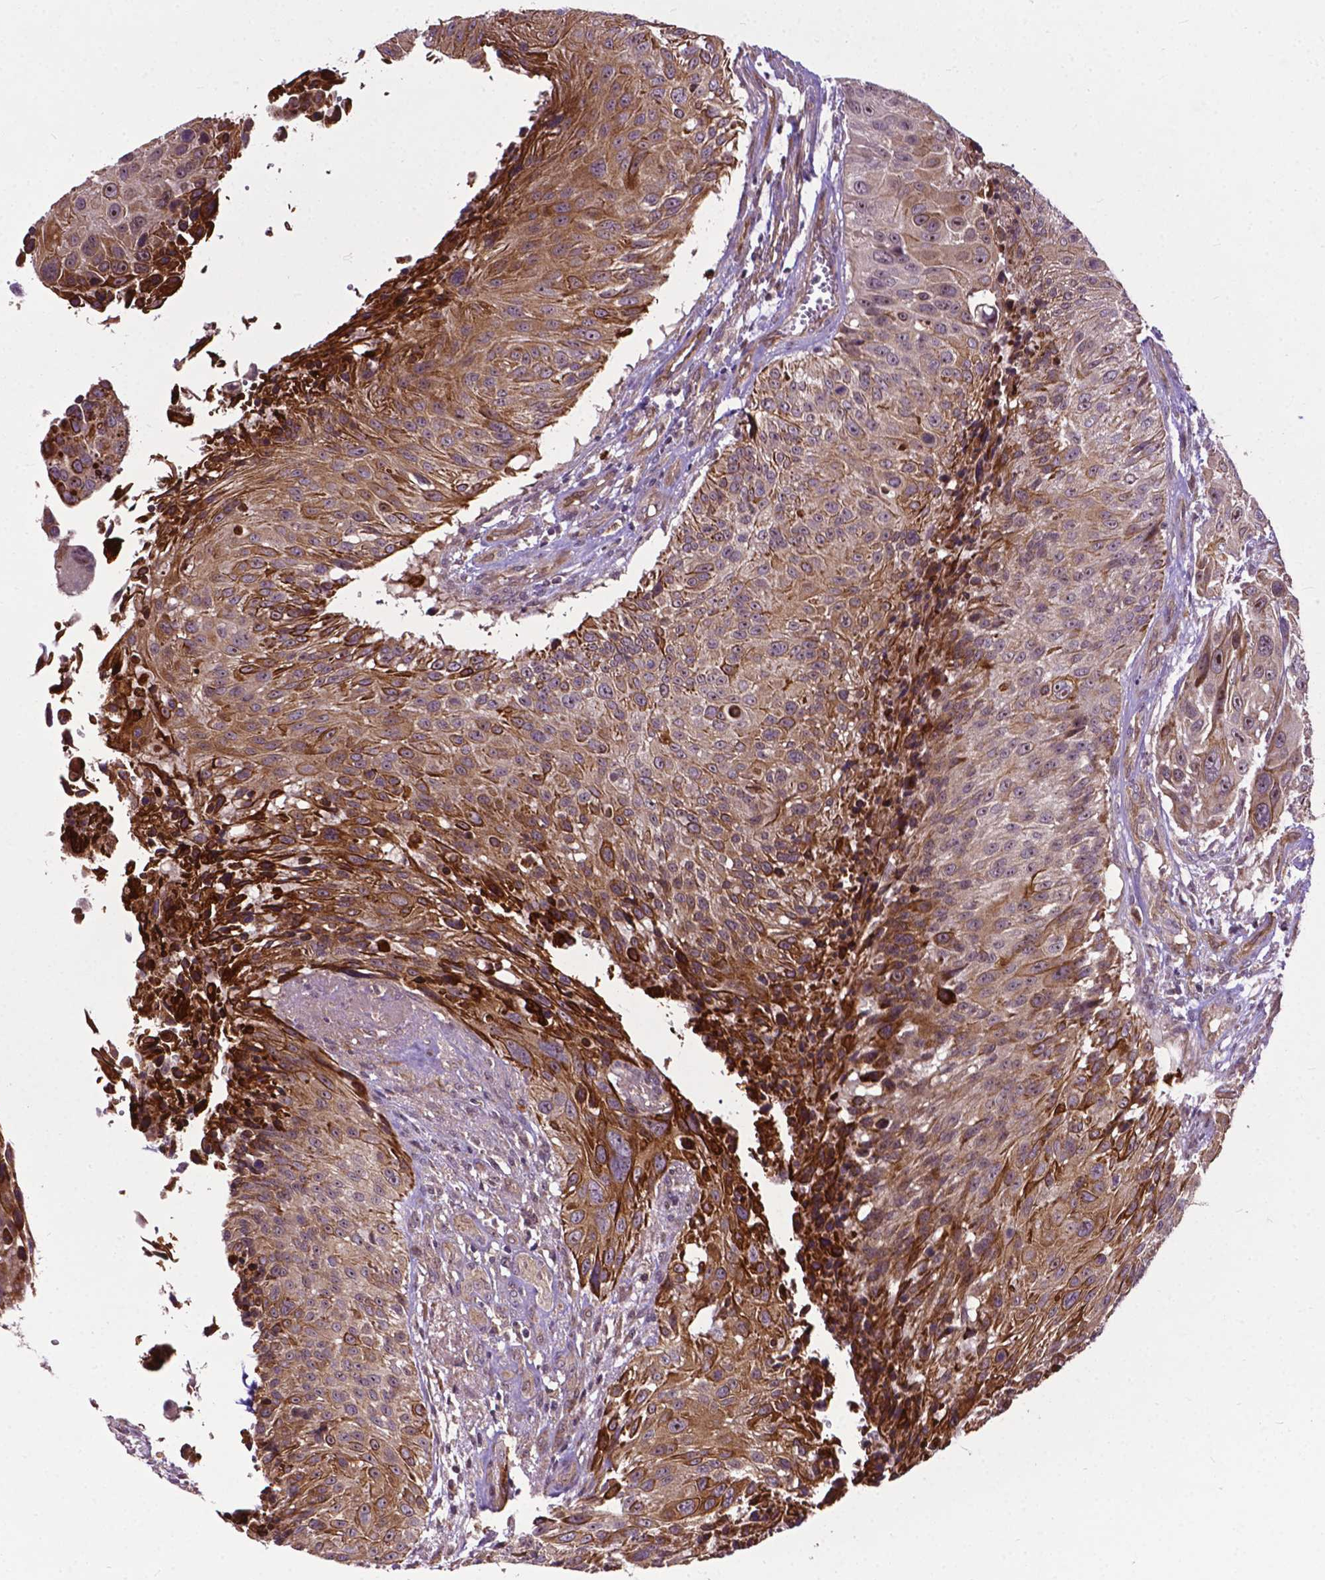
{"staining": {"intensity": "moderate", "quantity": "25%-75%", "location": "cytoplasmic/membranous"}, "tissue": "urothelial cancer", "cell_type": "Tumor cells", "image_type": "cancer", "snomed": [{"axis": "morphology", "description": "Urothelial carcinoma, NOS"}, {"axis": "topography", "description": "Urinary bladder"}], "caption": "Transitional cell carcinoma was stained to show a protein in brown. There is medium levels of moderate cytoplasmic/membranous staining in approximately 25%-75% of tumor cells.", "gene": "PARP3", "patient": {"sex": "male", "age": 55}}